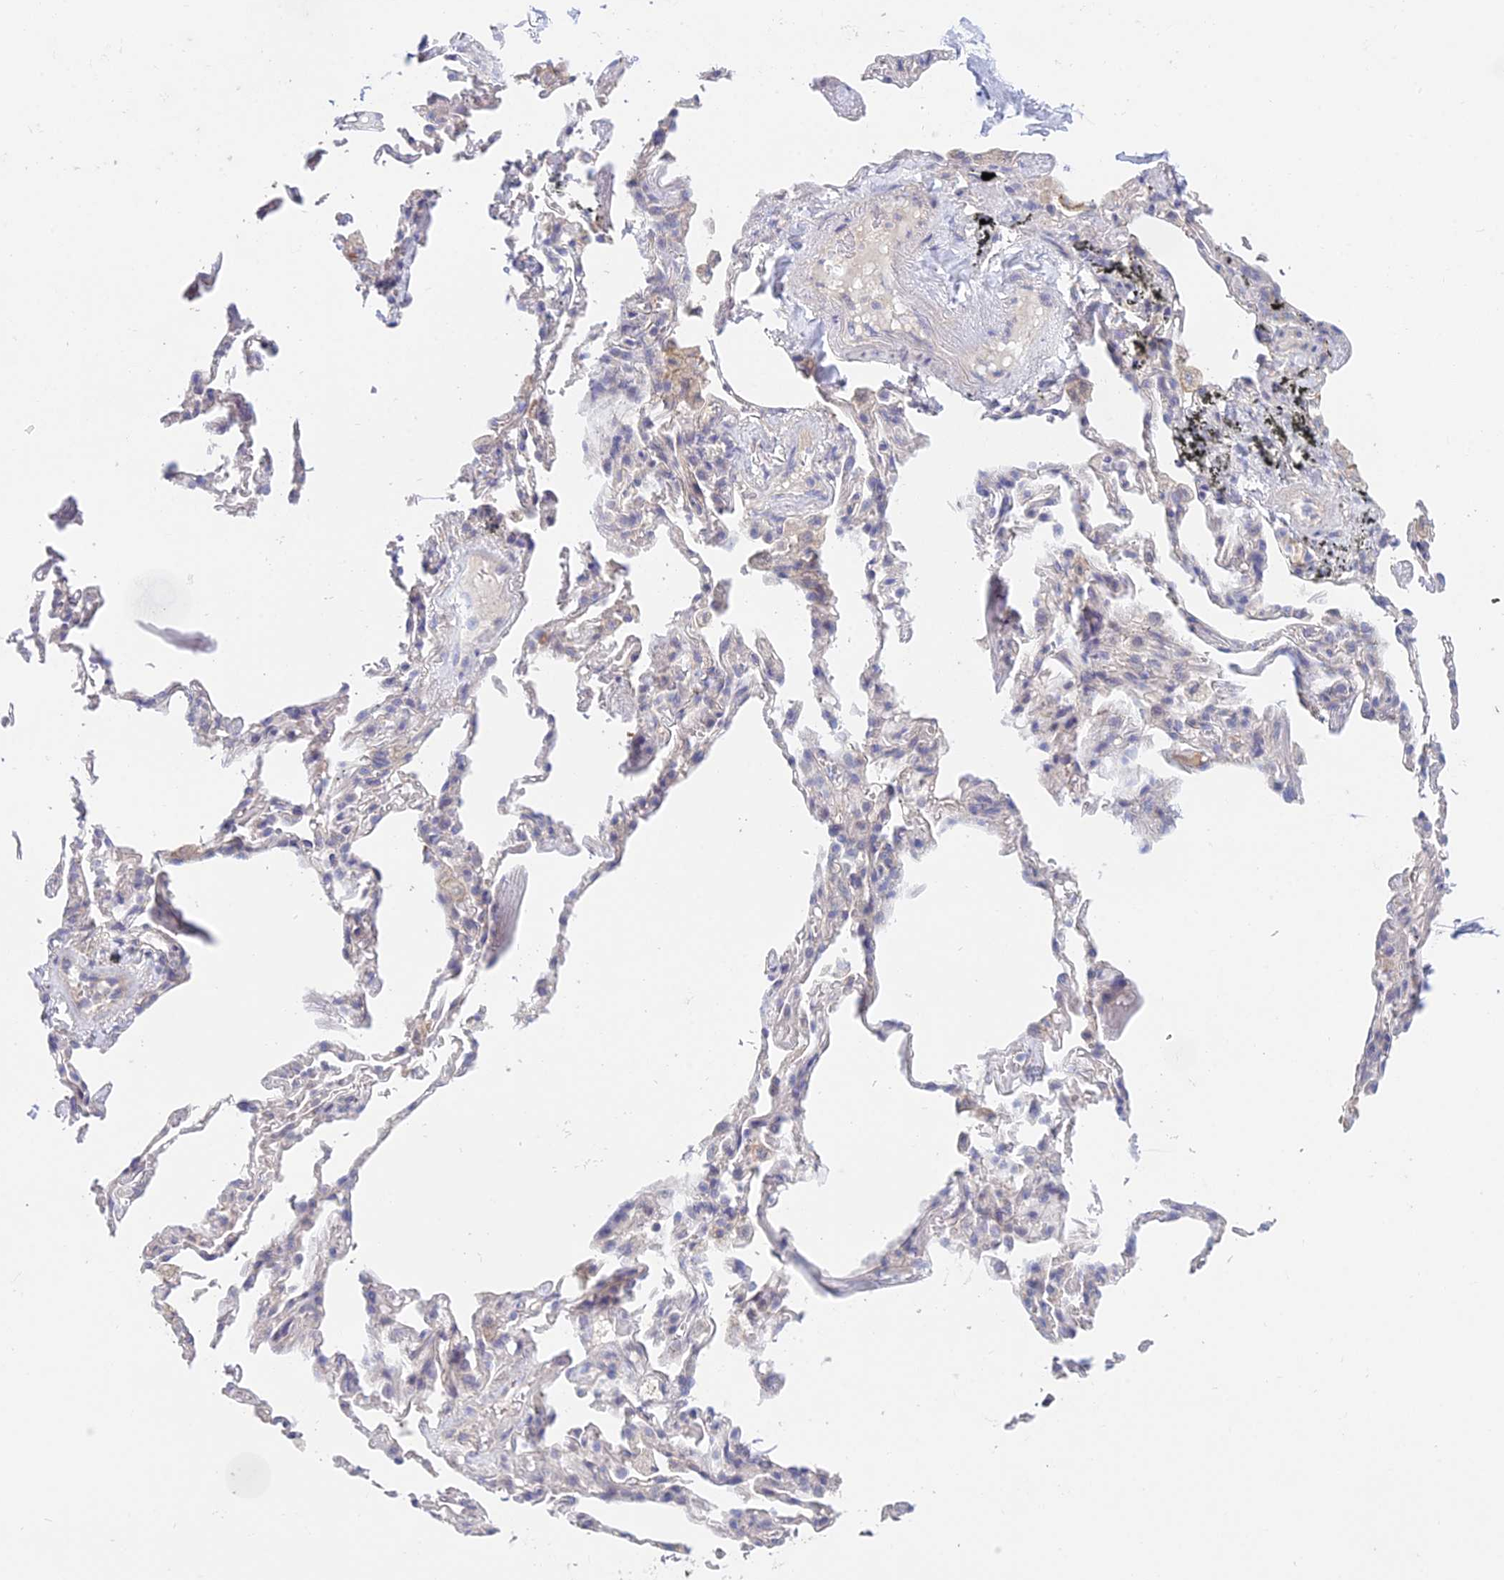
{"staining": {"intensity": "negative", "quantity": "none", "location": "none"}, "tissue": "adipose tissue", "cell_type": "Adipocytes", "image_type": "normal", "snomed": [{"axis": "morphology", "description": "Normal tissue, NOS"}, {"axis": "topography", "description": "Lymph node"}, {"axis": "topography", "description": "Bronchus"}], "caption": "Adipocytes show no significant expression in normal adipose tissue.", "gene": "METTL26", "patient": {"sex": "male", "age": 63}}